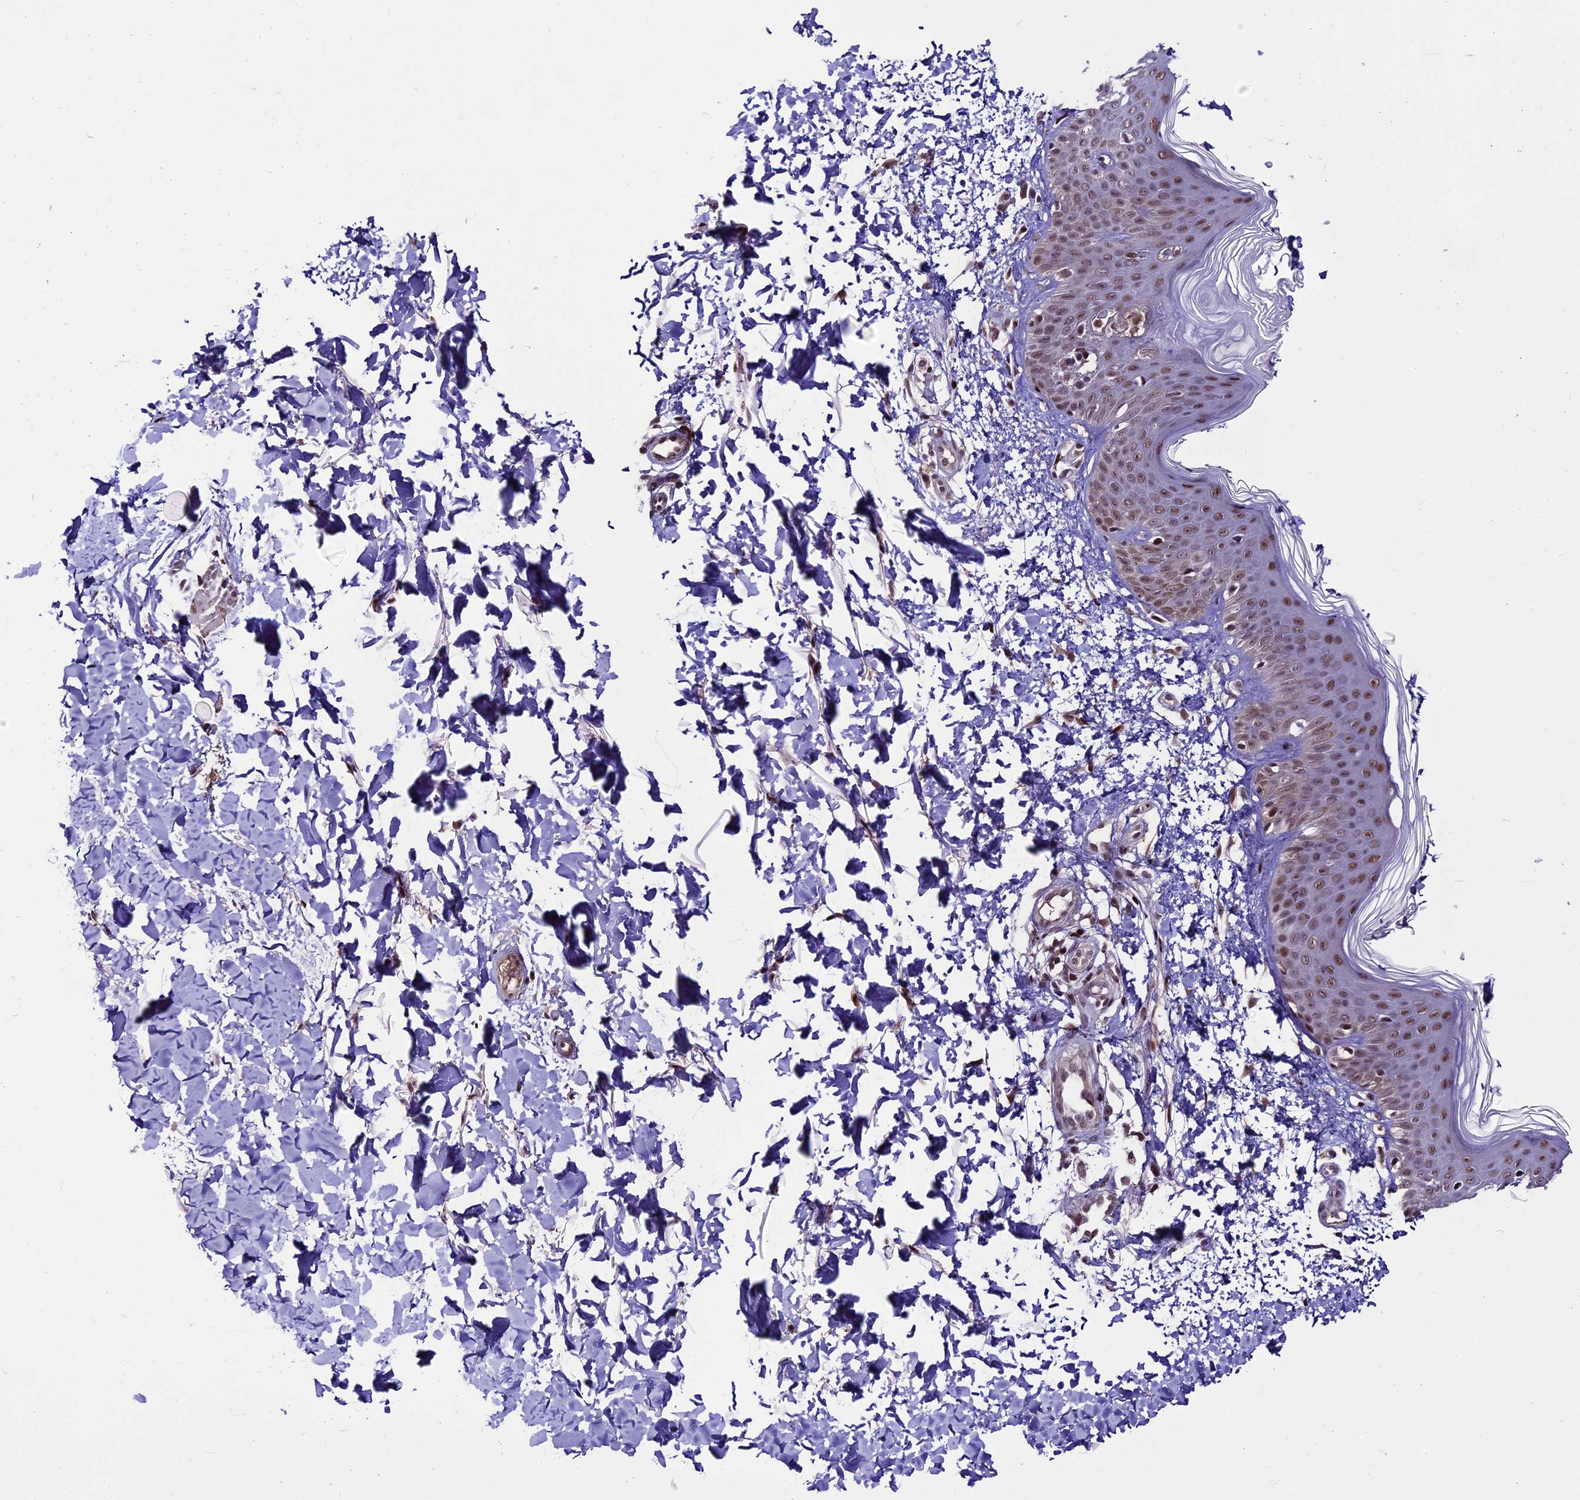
{"staining": {"intensity": "strong", "quantity": ">75%", "location": "cytoplasmic/membranous,nuclear"}, "tissue": "skin", "cell_type": "Fibroblasts", "image_type": "normal", "snomed": [{"axis": "morphology", "description": "Normal tissue, NOS"}, {"axis": "topography", "description": "Skin"}], "caption": "Fibroblasts exhibit high levels of strong cytoplasmic/membranous,nuclear expression in about >75% of cells in benign human skin.", "gene": "TCP11L2", "patient": {"sex": "male", "age": 37}}